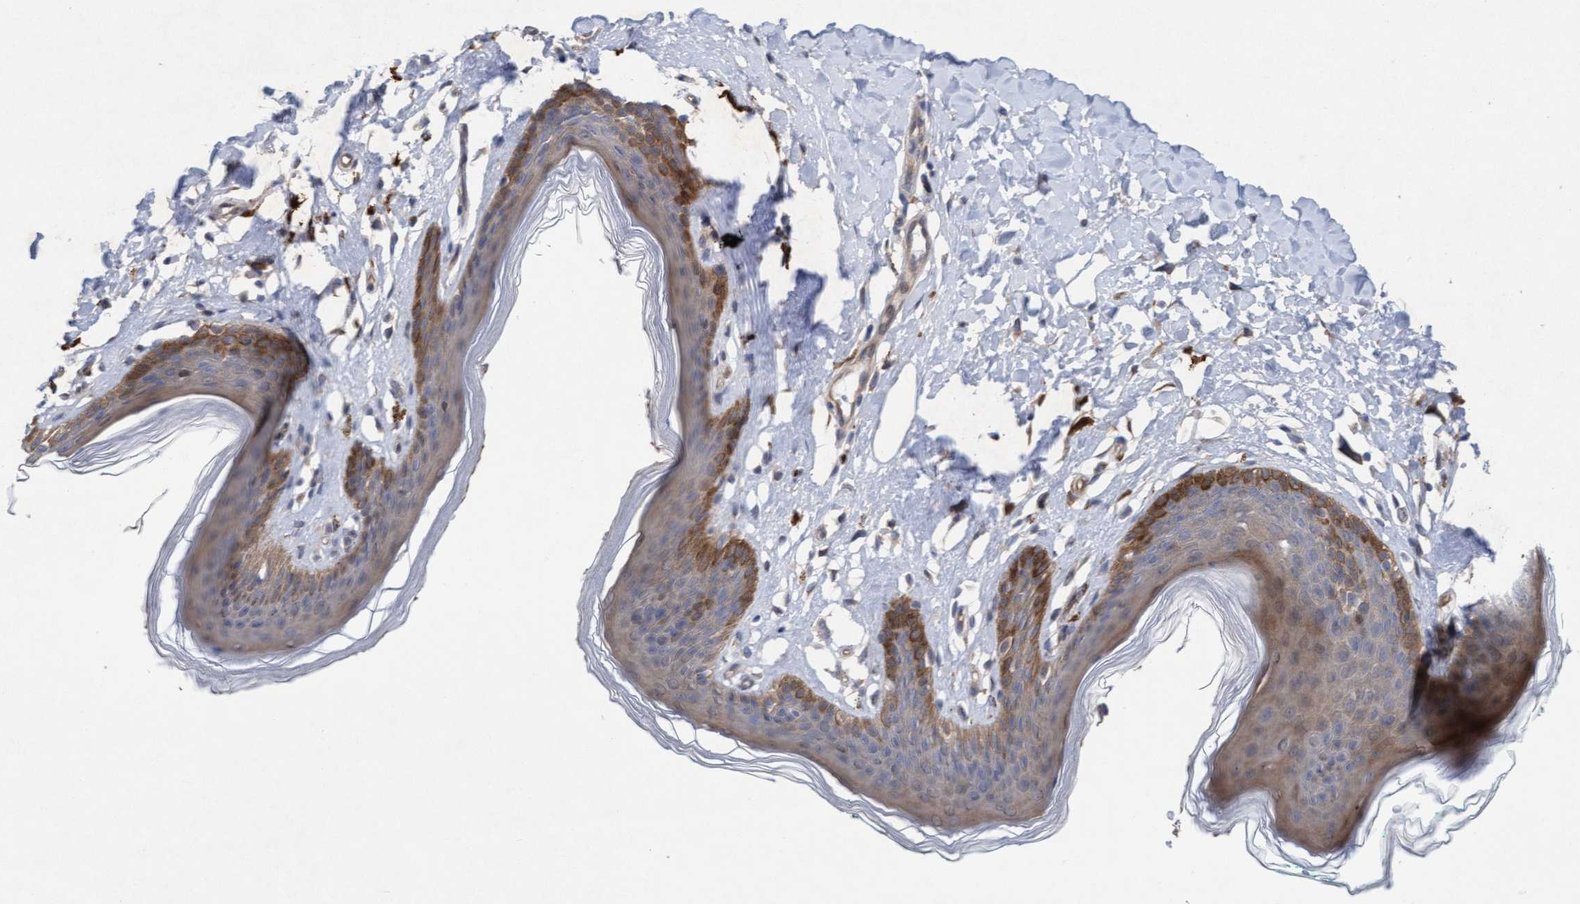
{"staining": {"intensity": "moderate", "quantity": ">75%", "location": "cytoplasmic/membranous"}, "tissue": "skin", "cell_type": "Epidermal cells", "image_type": "normal", "snomed": [{"axis": "morphology", "description": "Normal tissue, NOS"}, {"axis": "topography", "description": "Vulva"}], "caption": "Skin stained with DAB IHC displays medium levels of moderate cytoplasmic/membranous staining in approximately >75% of epidermal cells. Immunohistochemistry stains the protein of interest in brown and the nuclei are stained blue.", "gene": "PLCD1", "patient": {"sex": "female", "age": 66}}